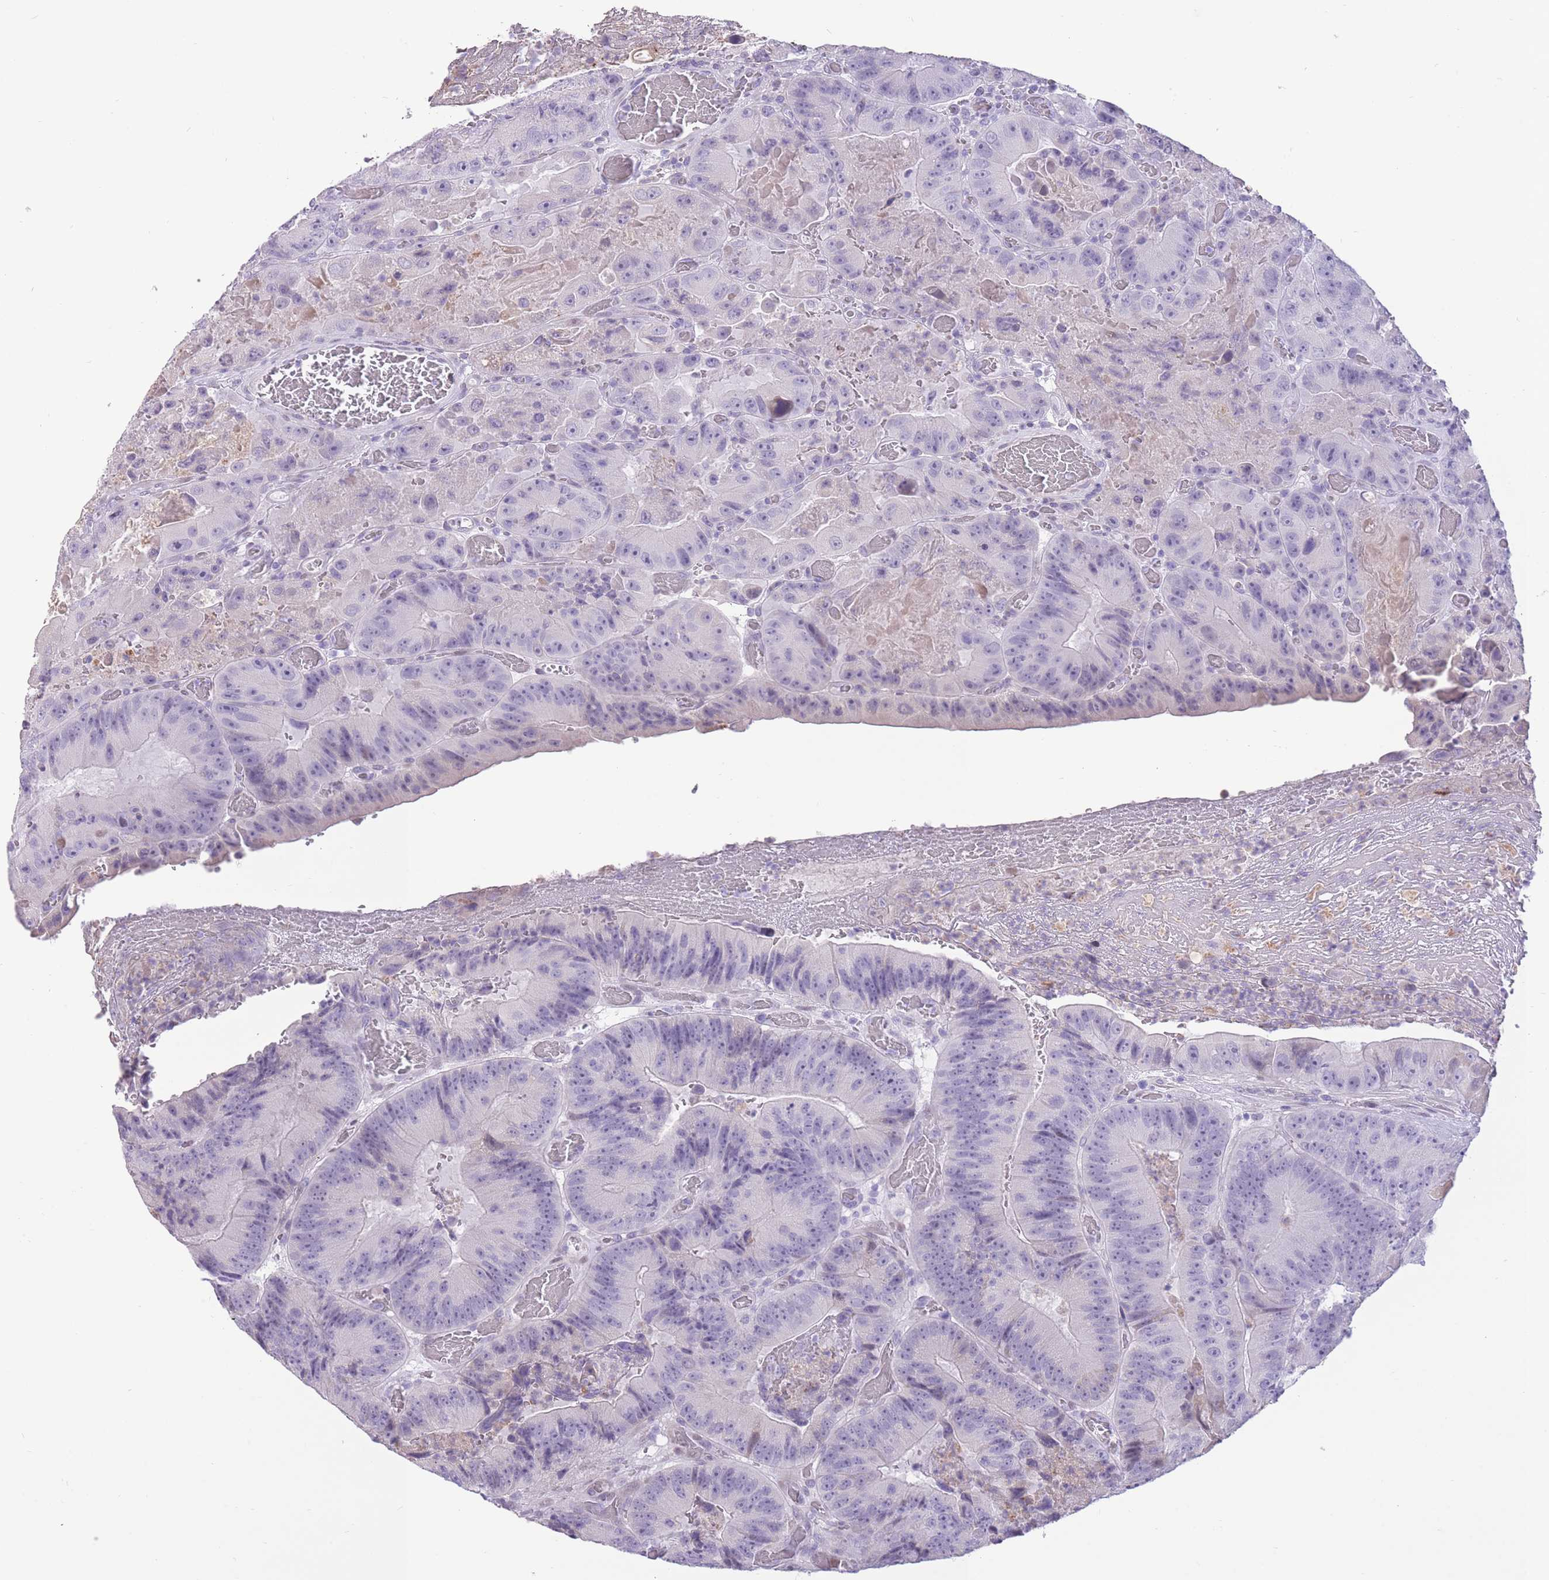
{"staining": {"intensity": "negative", "quantity": "none", "location": "none"}, "tissue": "colorectal cancer", "cell_type": "Tumor cells", "image_type": "cancer", "snomed": [{"axis": "morphology", "description": "Adenocarcinoma, NOS"}, {"axis": "topography", "description": "Colon"}], "caption": "There is no significant expression in tumor cells of colorectal cancer (adenocarcinoma).", "gene": "WDR70", "patient": {"sex": "female", "age": 86}}